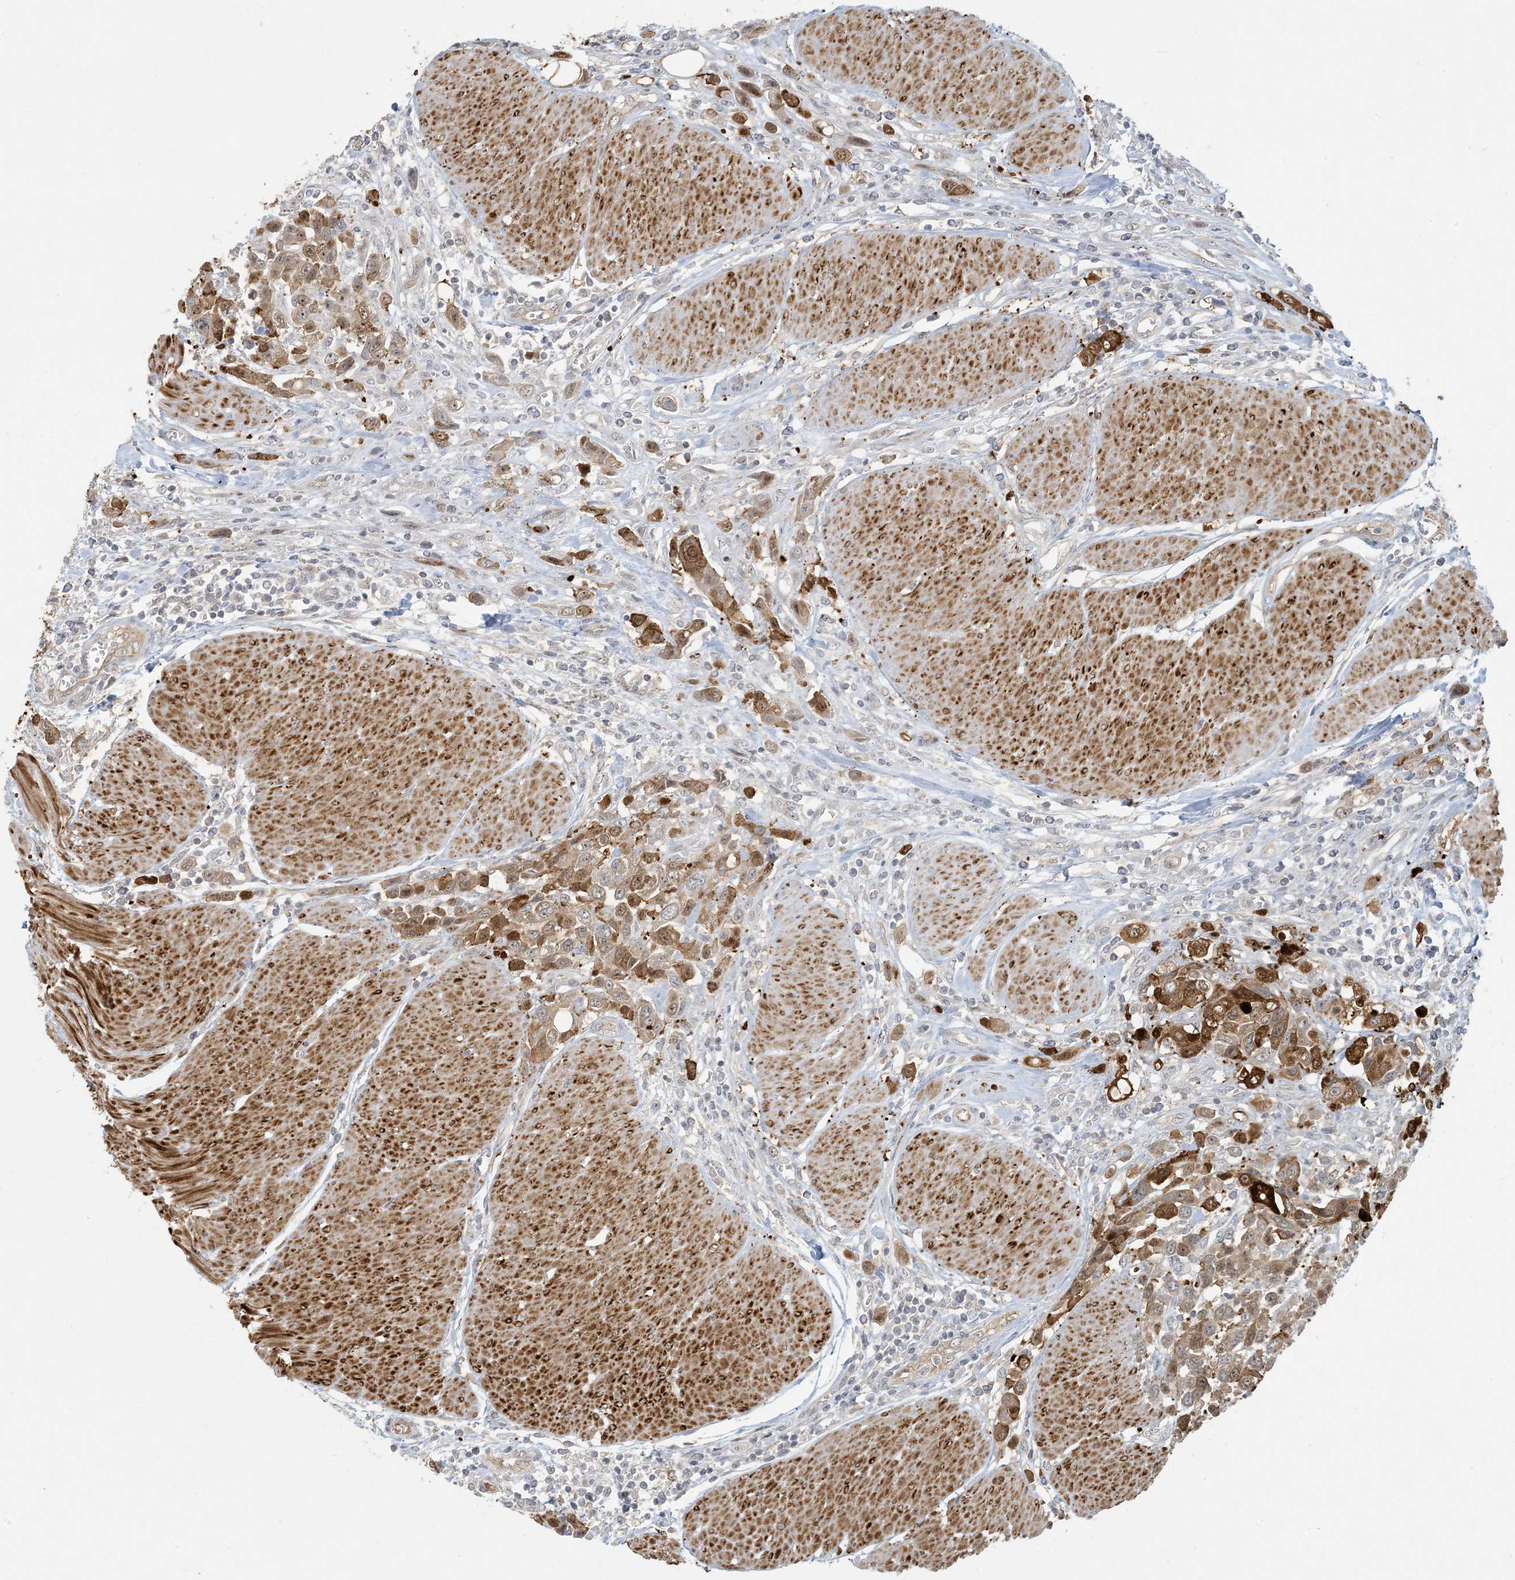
{"staining": {"intensity": "moderate", "quantity": ">75%", "location": "cytoplasmic/membranous,nuclear"}, "tissue": "urothelial cancer", "cell_type": "Tumor cells", "image_type": "cancer", "snomed": [{"axis": "morphology", "description": "Urothelial carcinoma, High grade"}, {"axis": "topography", "description": "Urinary bladder"}], "caption": "The photomicrograph exhibits a brown stain indicating the presence of a protein in the cytoplasmic/membranous and nuclear of tumor cells in high-grade urothelial carcinoma. (DAB IHC with brightfield microscopy, high magnification).", "gene": "BCORL1", "patient": {"sex": "male", "age": 50}}